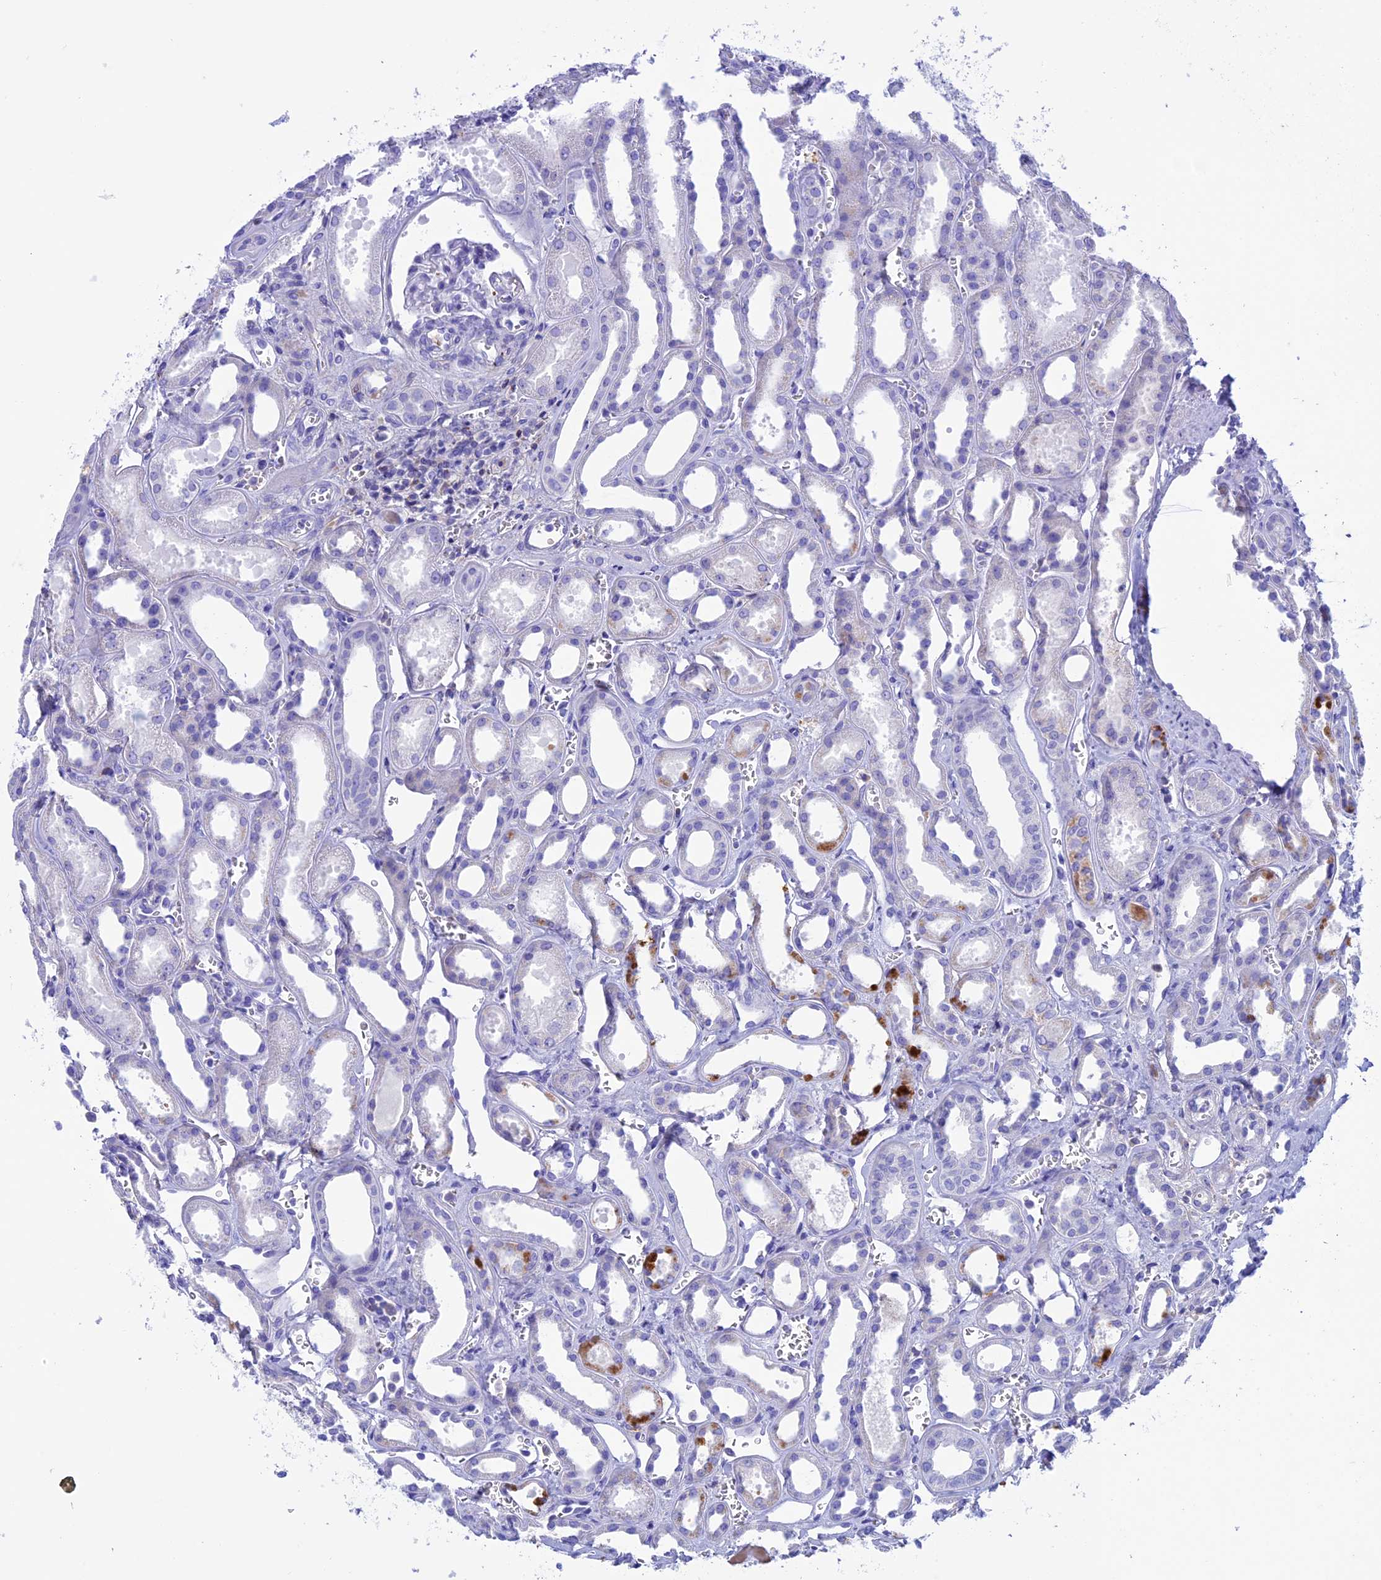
{"staining": {"intensity": "negative", "quantity": "none", "location": "none"}, "tissue": "kidney", "cell_type": "Cells in glomeruli", "image_type": "normal", "snomed": [{"axis": "morphology", "description": "Normal tissue, NOS"}, {"axis": "morphology", "description": "Adenocarcinoma, NOS"}, {"axis": "topography", "description": "Kidney"}], "caption": "The micrograph reveals no staining of cells in glomeruli in benign kidney. Brightfield microscopy of immunohistochemistry (IHC) stained with DAB (brown) and hematoxylin (blue), captured at high magnification.", "gene": "IGSF6", "patient": {"sex": "female", "age": 68}}